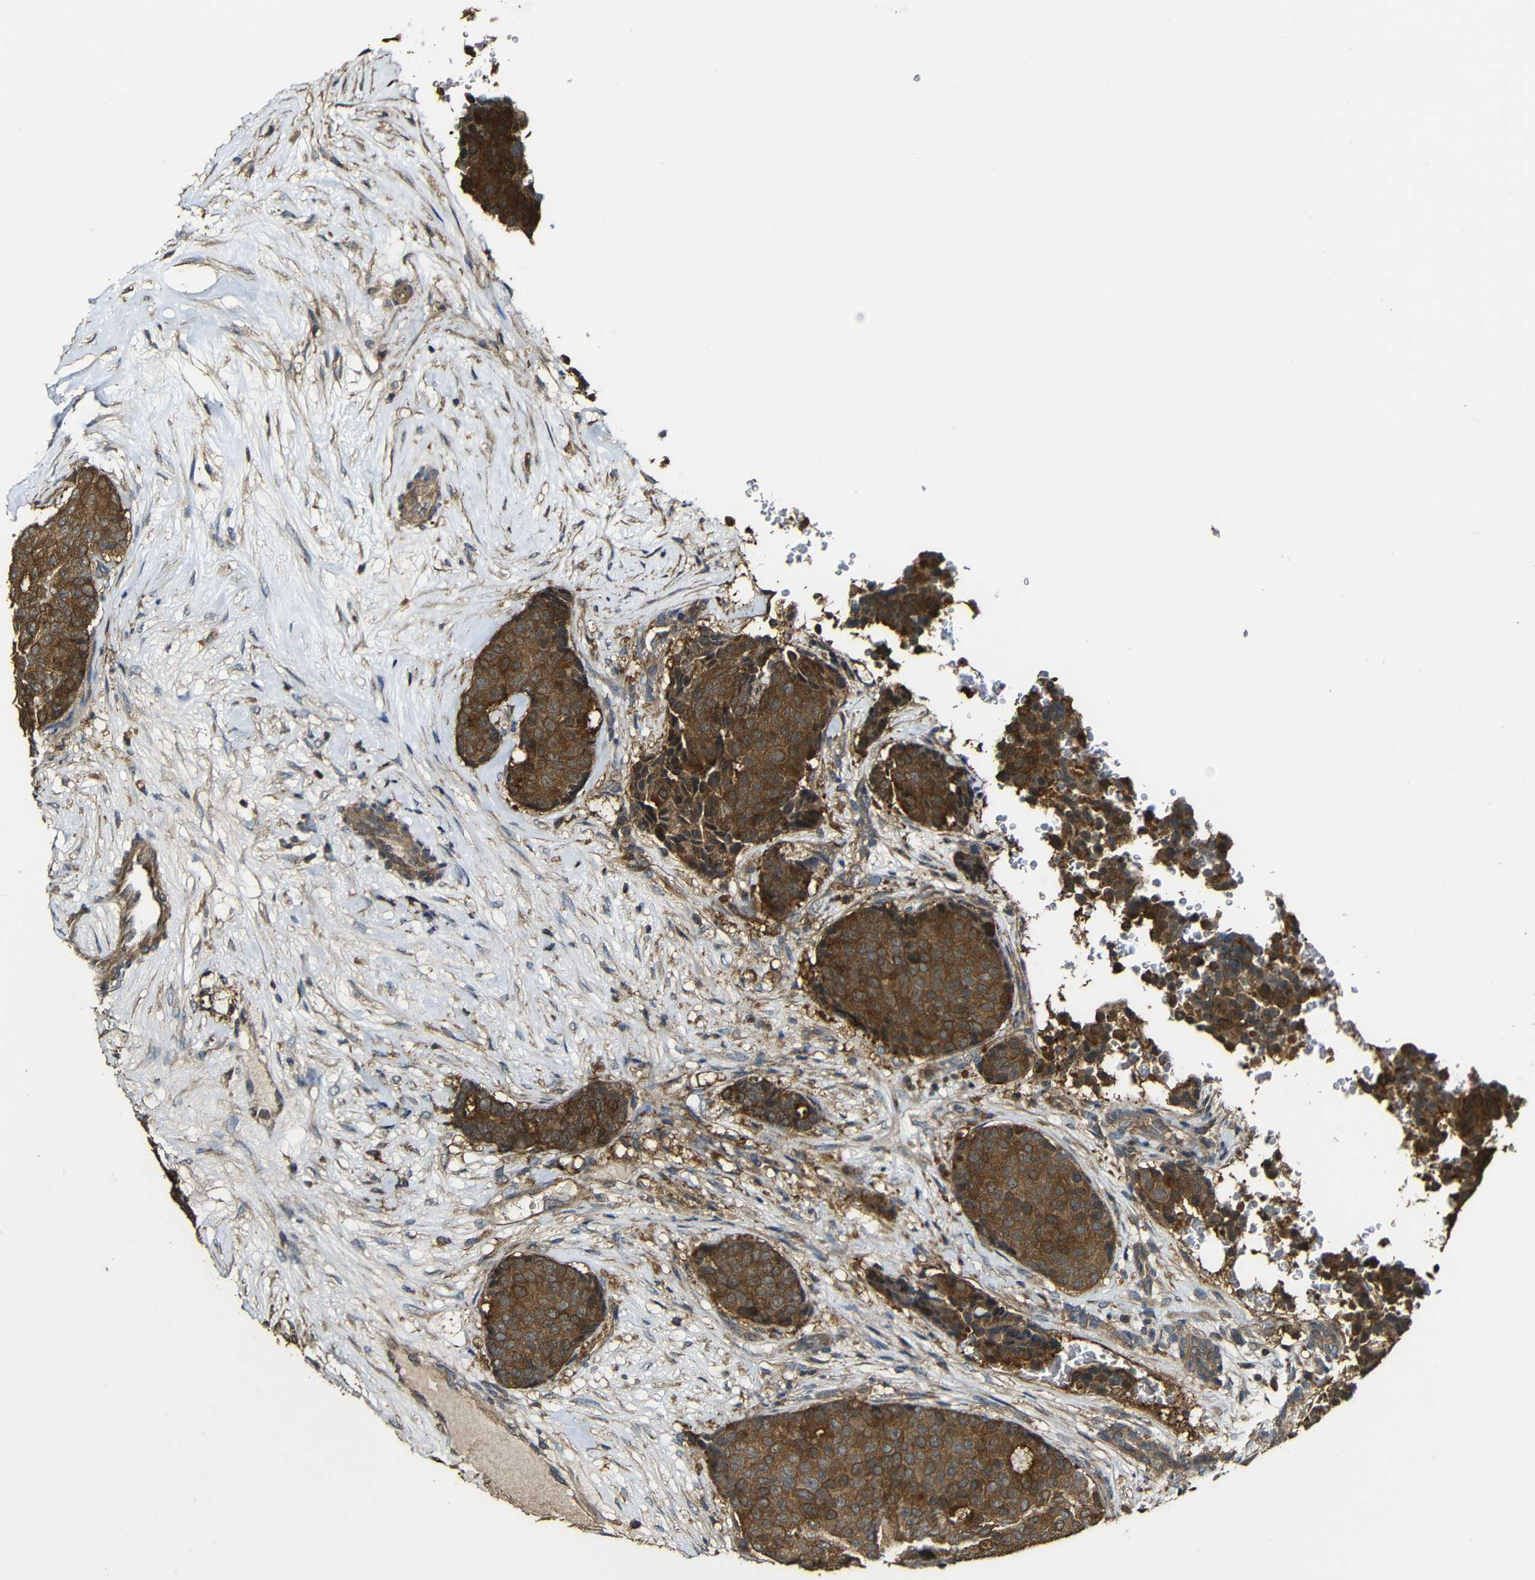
{"staining": {"intensity": "strong", "quantity": ">75%", "location": "cytoplasmic/membranous"}, "tissue": "breast cancer", "cell_type": "Tumor cells", "image_type": "cancer", "snomed": [{"axis": "morphology", "description": "Duct carcinoma"}, {"axis": "topography", "description": "Breast"}], "caption": "Breast cancer (intraductal carcinoma) was stained to show a protein in brown. There is high levels of strong cytoplasmic/membranous expression in approximately >75% of tumor cells. (DAB = brown stain, brightfield microscopy at high magnification).", "gene": "CASP8", "patient": {"sex": "female", "age": 75}}